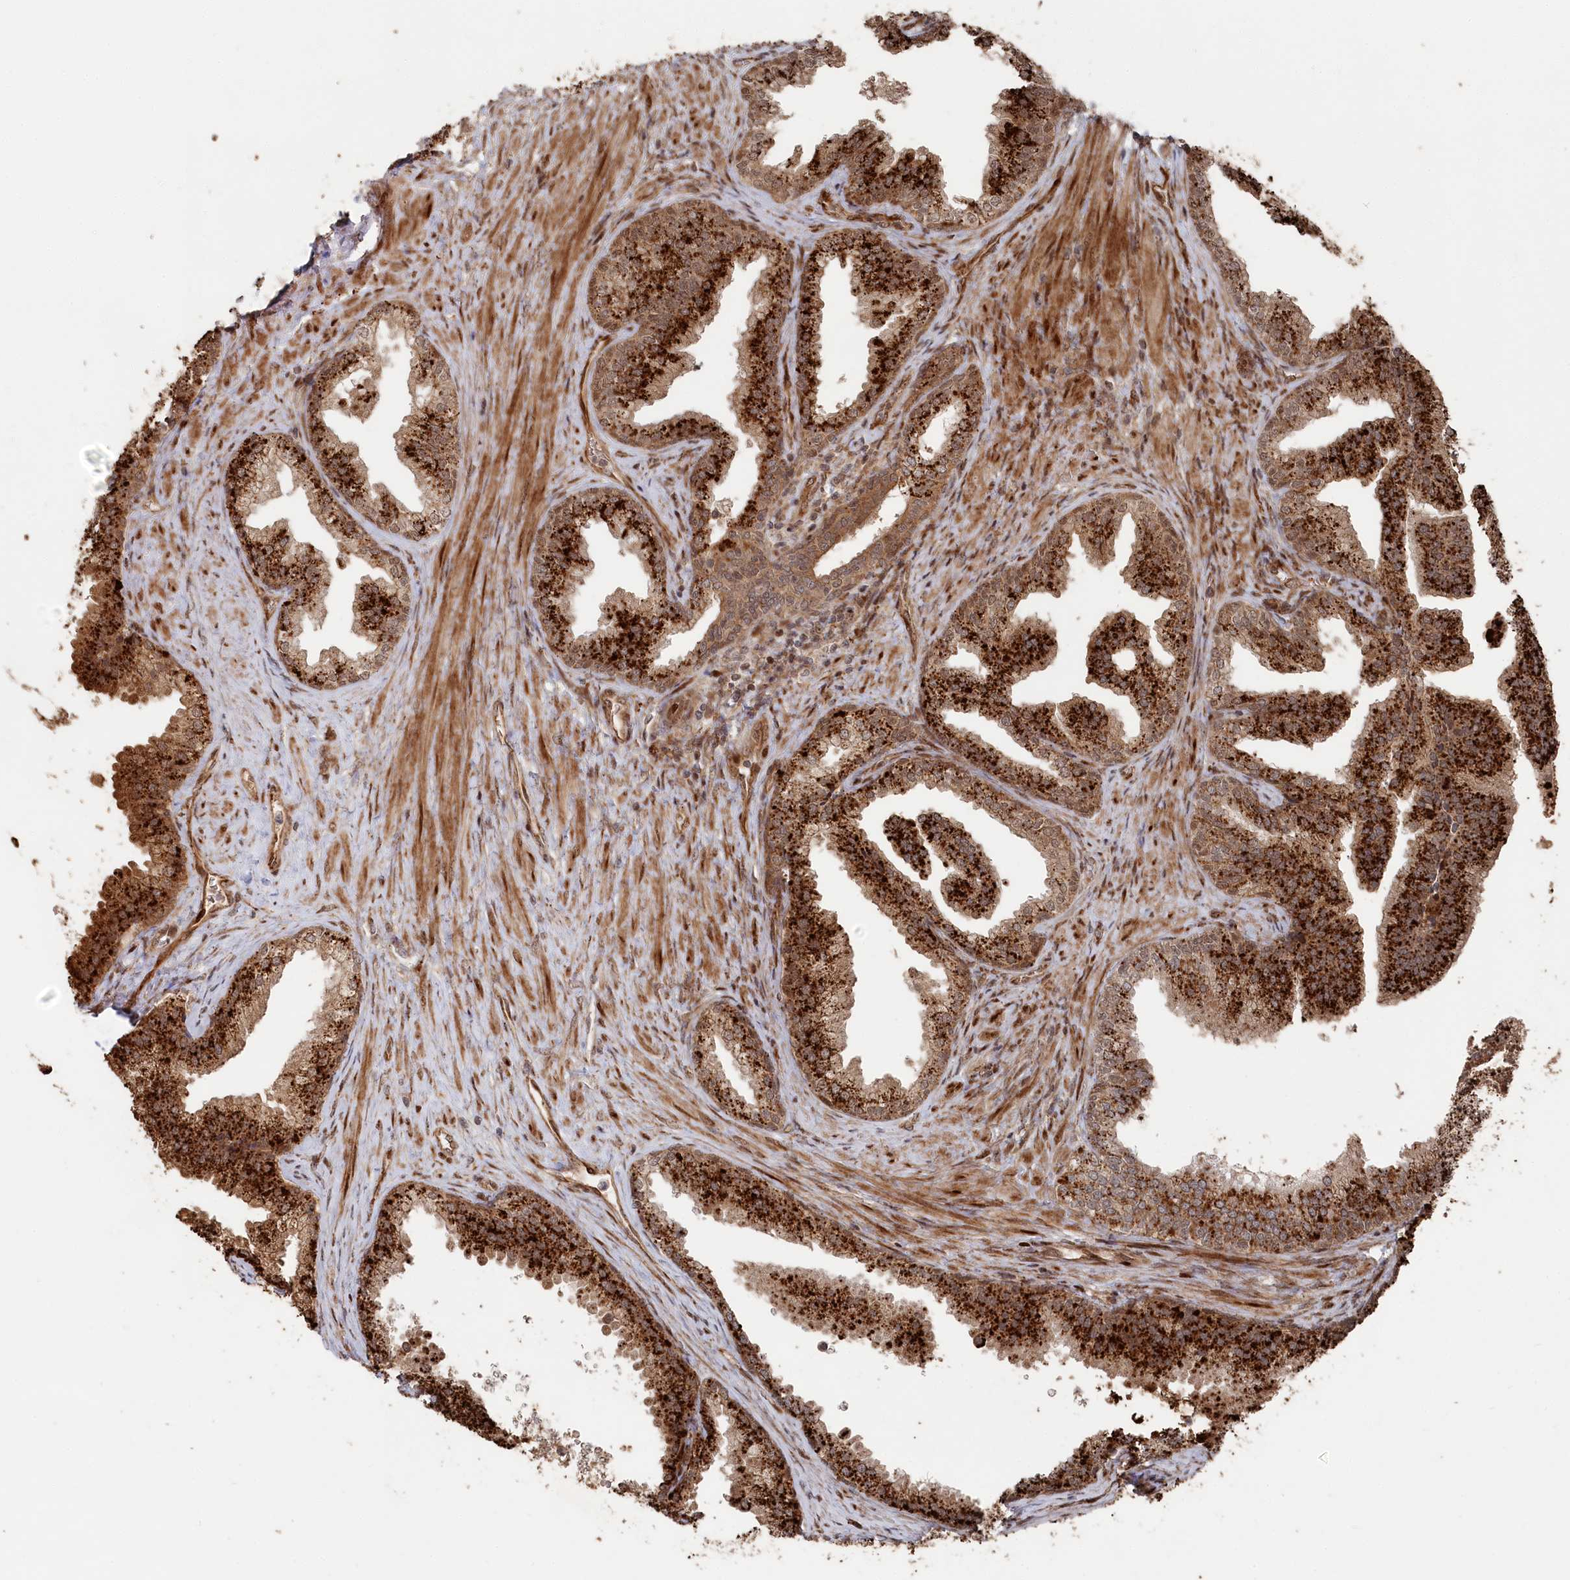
{"staining": {"intensity": "strong", "quantity": ">75%", "location": "cytoplasmic/membranous,nuclear"}, "tissue": "prostate", "cell_type": "Glandular cells", "image_type": "normal", "snomed": [{"axis": "morphology", "description": "Normal tissue, NOS"}, {"axis": "topography", "description": "Prostate"}], "caption": "Protein expression analysis of normal prostate exhibits strong cytoplasmic/membranous,nuclear staining in approximately >75% of glandular cells.", "gene": "POLR3A", "patient": {"sex": "male", "age": 76}}